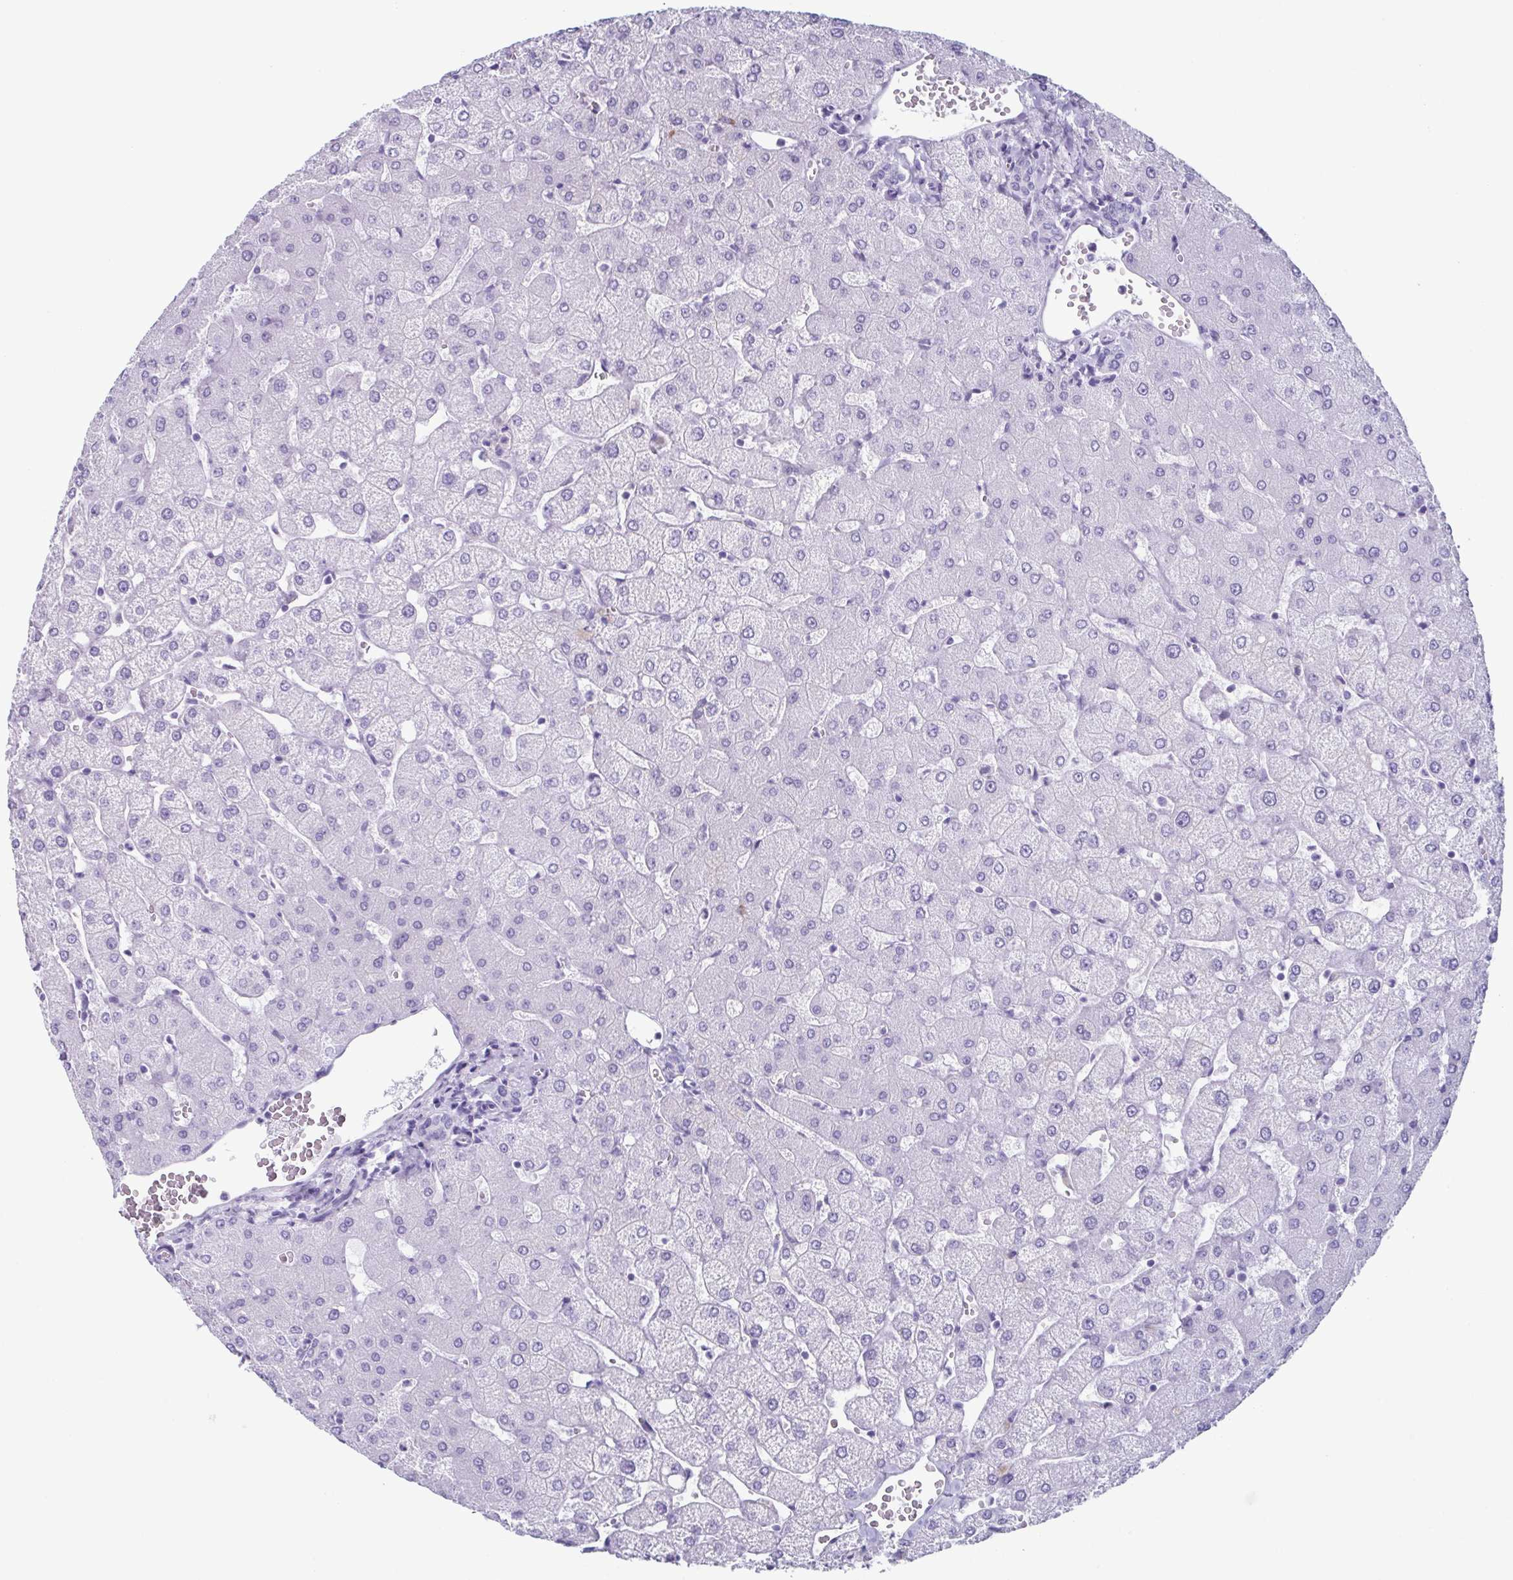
{"staining": {"intensity": "negative", "quantity": "none", "location": "none"}, "tissue": "liver", "cell_type": "Cholangiocytes", "image_type": "normal", "snomed": [{"axis": "morphology", "description": "Normal tissue, NOS"}, {"axis": "topography", "description": "Liver"}], "caption": "Immunohistochemical staining of normal human liver displays no significant expression in cholangiocytes.", "gene": "ENKUR", "patient": {"sex": "female", "age": 54}}